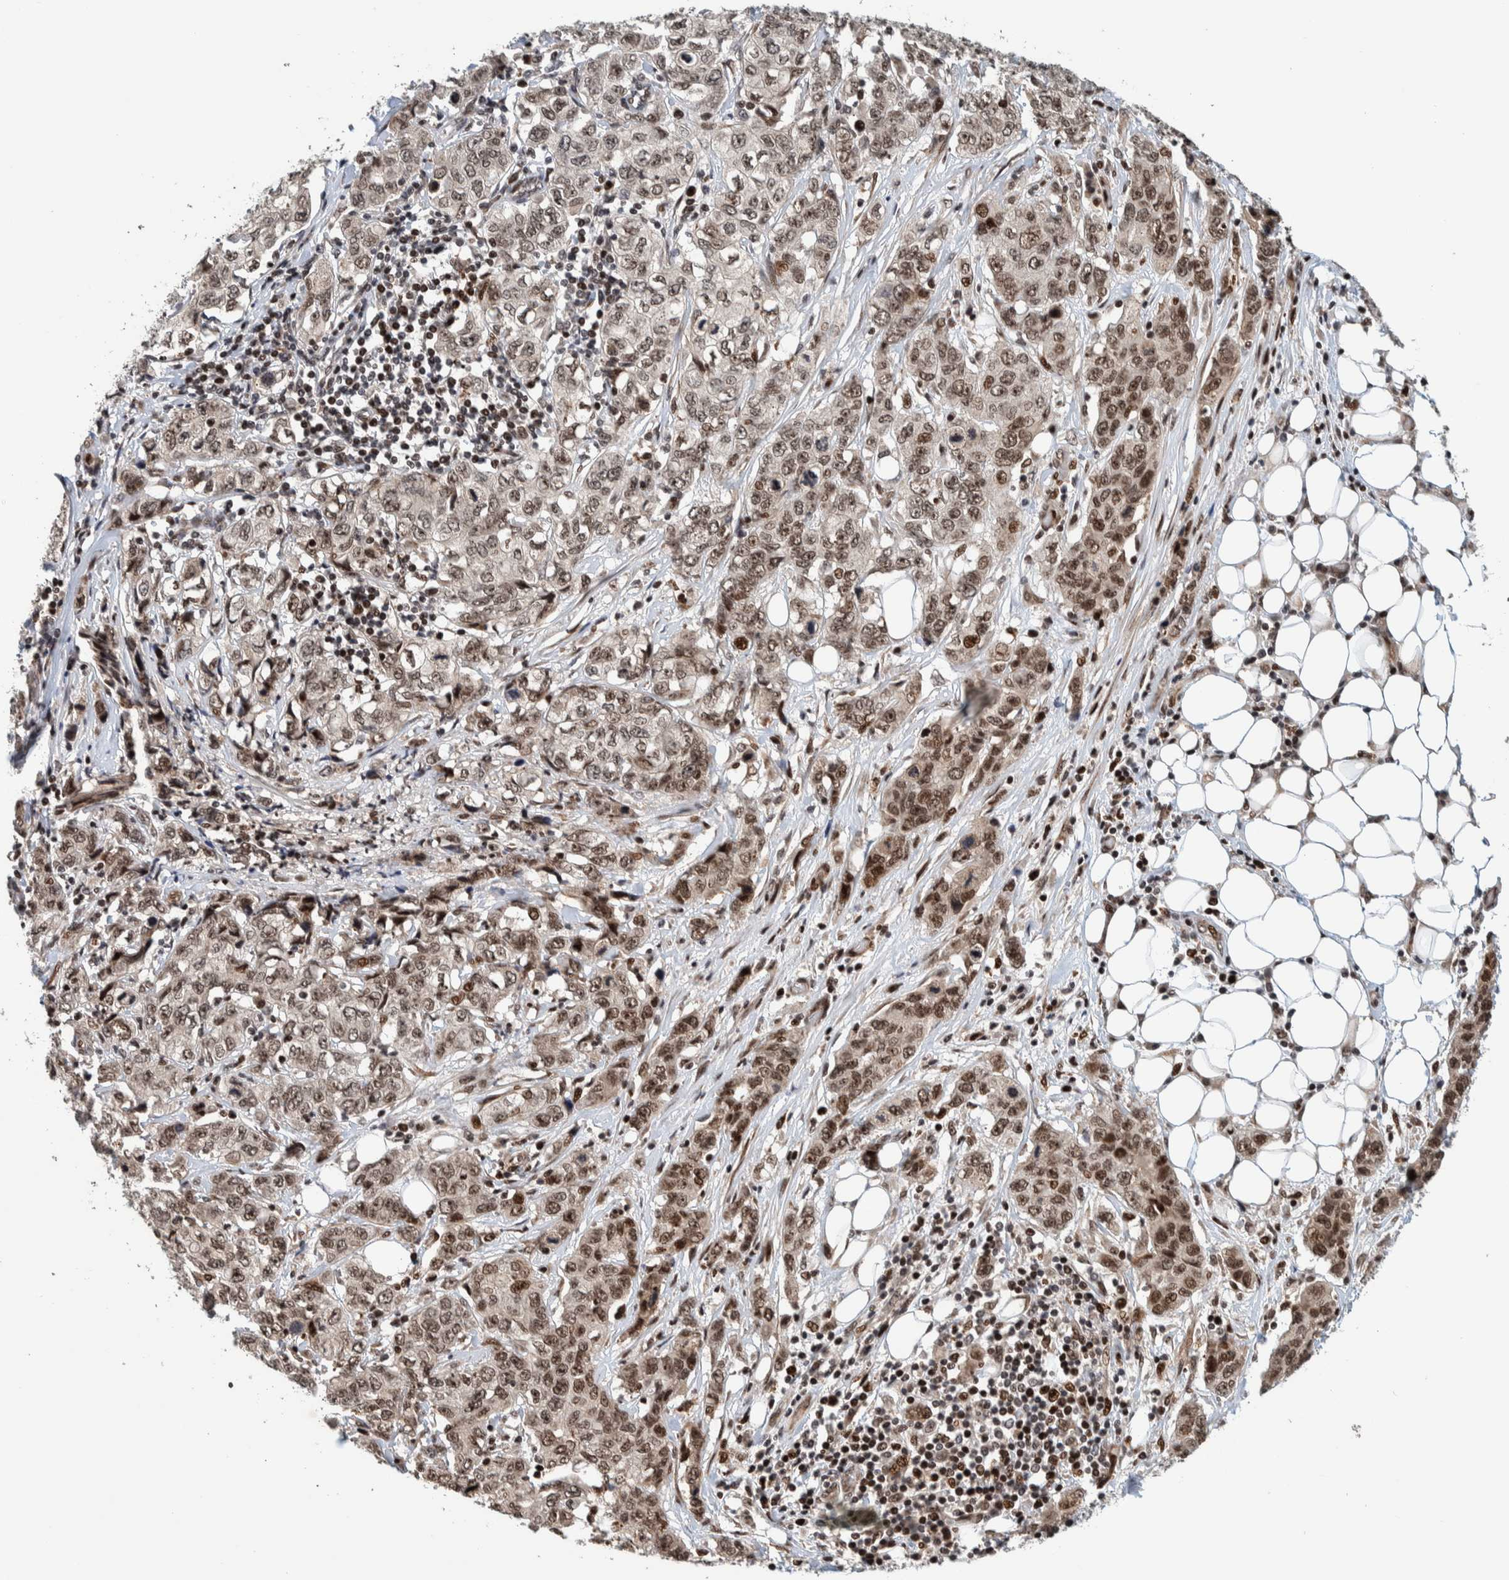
{"staining": {"intensity": "moderate", "quantity": ">75%", "location": "nuclear"}, "tissue": "stomach cancer", "cell_type": "Tumor cells", "image_type": "cancer", "snomed": [{"axis": "morphology", "description": "Adenocarcinoma, NOS"}, {"axis": "topography", "description": "Stomach"}], "caption": "Immunohistochemical staining of stomach cancer reveals medium levels of moderate nuclear positivity in approximately >75% of tumor cells.", "gene": "CHD4", "patient": {"sex": "male", "age": 48}}